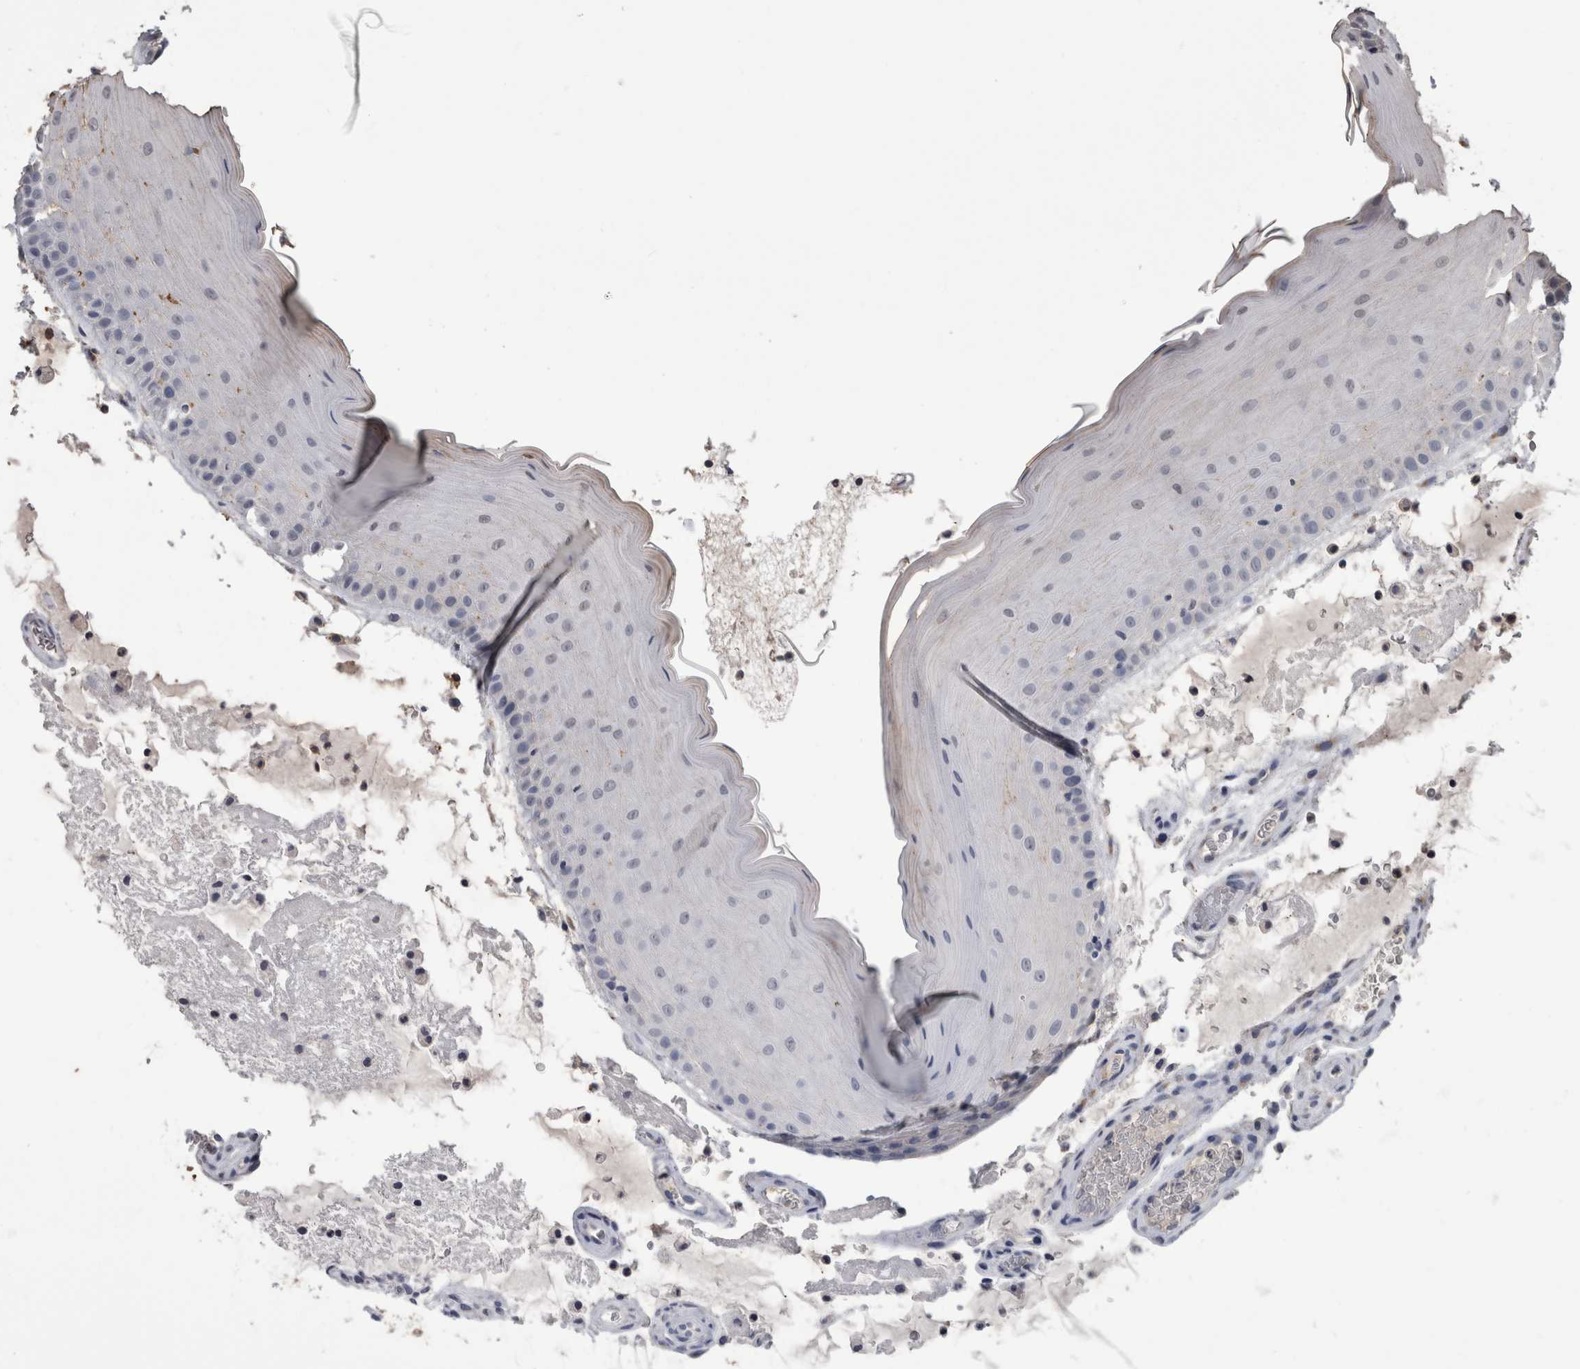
{"staining": {"intensity": "negative", "quantity": "none", "location": "none"}, "tissue": "oral mucosa", "cell_type": "Squamous epithelial cells", "image_type": "normal", "snomed": [{"axis": "morphology", "description": "Normal tissue, NOS"}, {"axis": "topography", "description": "Oral tissue"}], "caption": "This is a image of immunohistochemistry staining of unremarkable oral mucosa, which shows no expression in squamous epithelial cells. (DAB IHC with hematoxylin counter stain).", "gene": "ANXA13", "patient": {"sex": "male", "age": 13}}